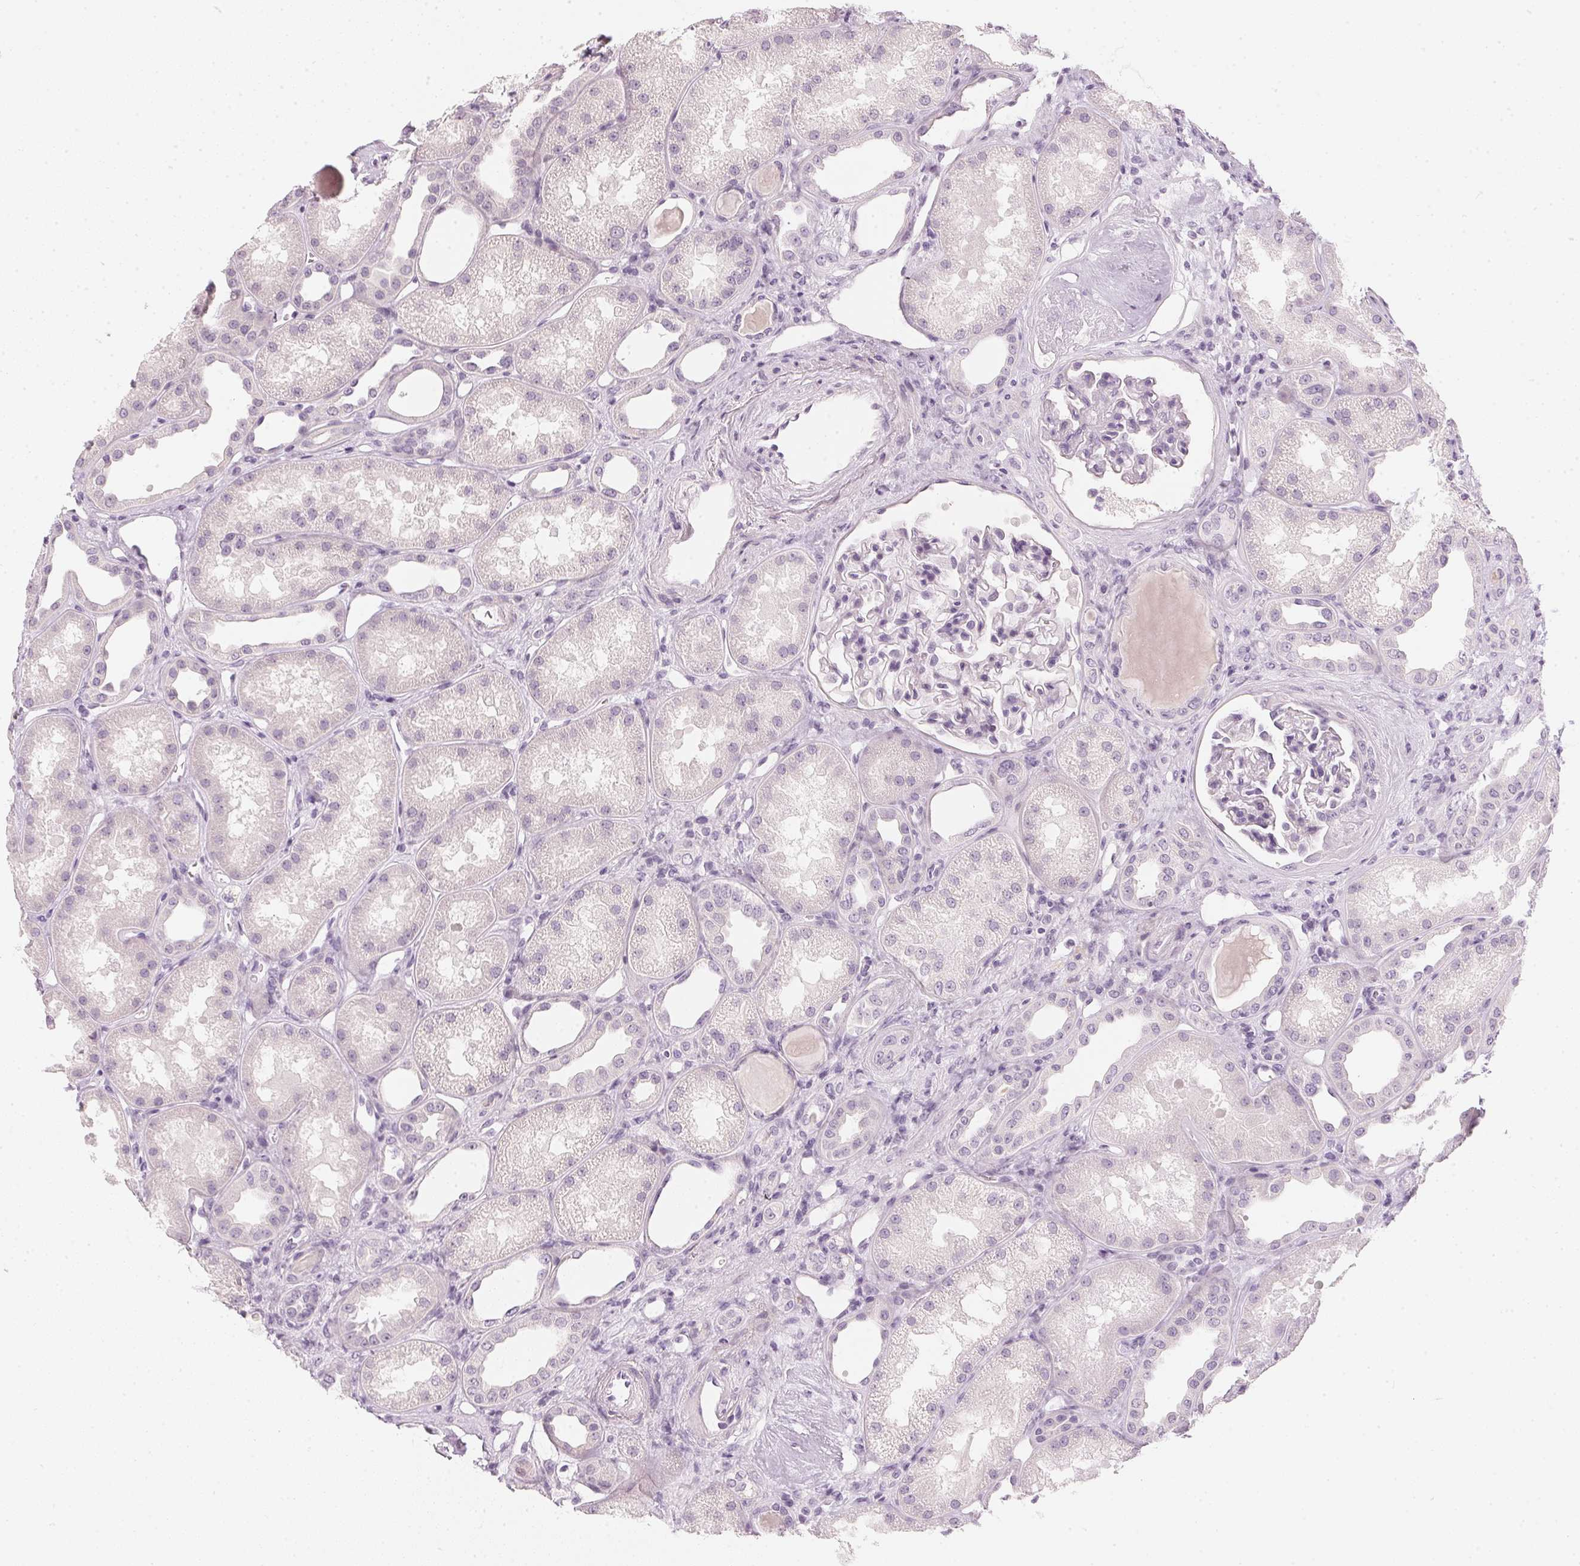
{"staining": {"intensity": "negative", "quantity": "none", "location": "none"}, "tissue": "kidney", "cell_type": "Cells in glomeruli", "image_type": "normal", "snomed": [{"axis": "morphology", "description": "Normal tissue, NOS"}, {"axis": "topography", "description": "Kidney"}], "caption": "The histopathology image demonstrates no significant staining in cells in glomeruli of kidney.", "gene": "CHST4", "patient": {"sex": "male", "age": 61}}